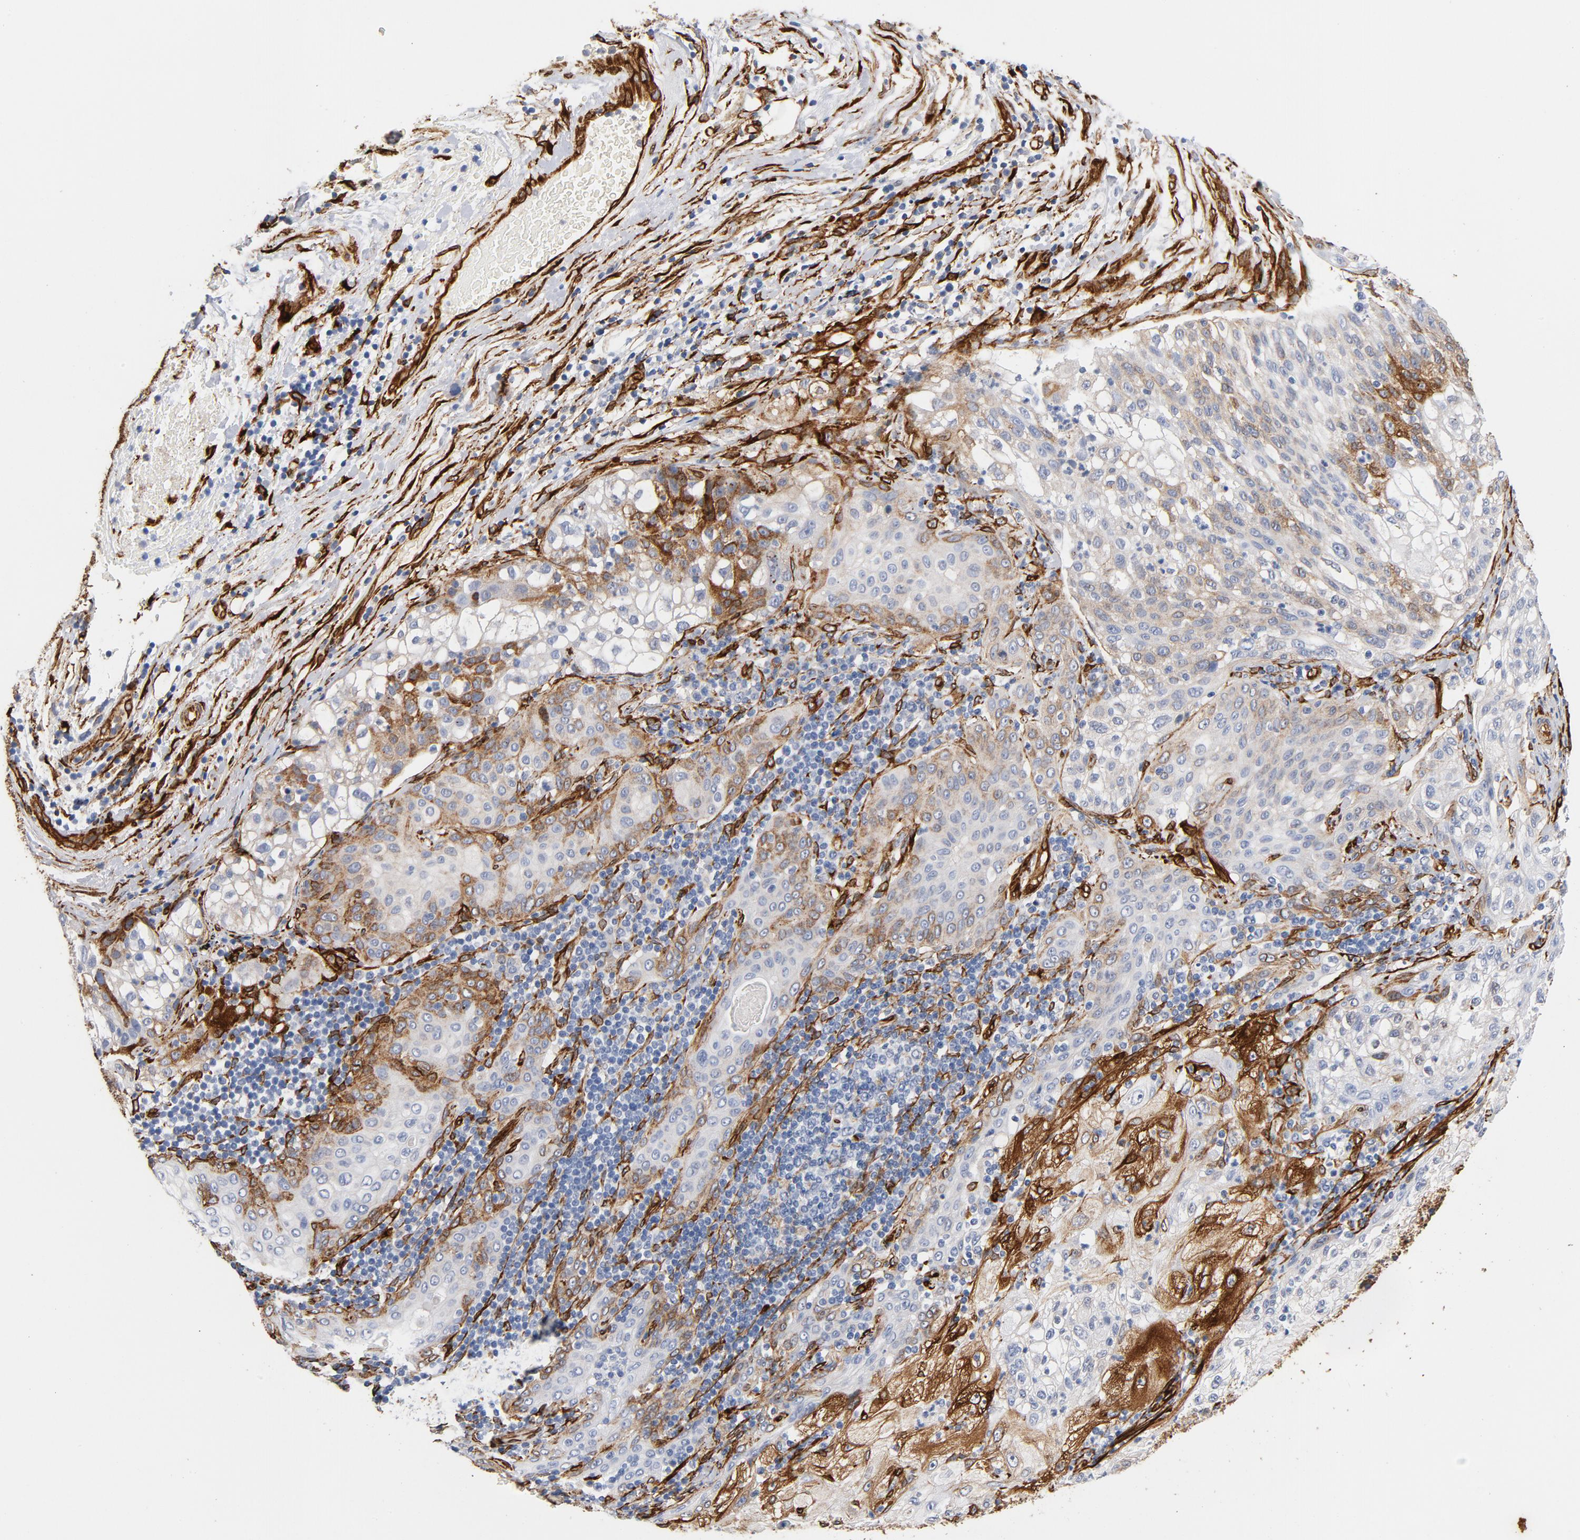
{"staining": {"intensity": "moderate", "quantity": "25%-75%", "location": "cytoplasmic/membranous"}, "tissue": "lung cancer", "cell_type": "Tumor cells", "image_type": "cancer", "snomed": [{"axis": "morphology", "description": "Inflammation, NOS"}, {"axis": "morphology", "description": "Squamous cell carcinoma, NOS"}, {"axis": "topography", "description": "Lymph node"}, {"axis": "topography", "description": "Soft tissue"}, {"axis": "topography", "description": "Lung"}], "caption": "Lung cancer (squamous cell carcinoma) stained for a protein shows moderate cytoplasmic/membranous positivity in tumor cells. Immunohistochemistry (ihc) stains the protein of interest in brown and the nuclei are stained blue.", "gene": "SERPINH1", "patient": {"sex": "male", "age": 66}}